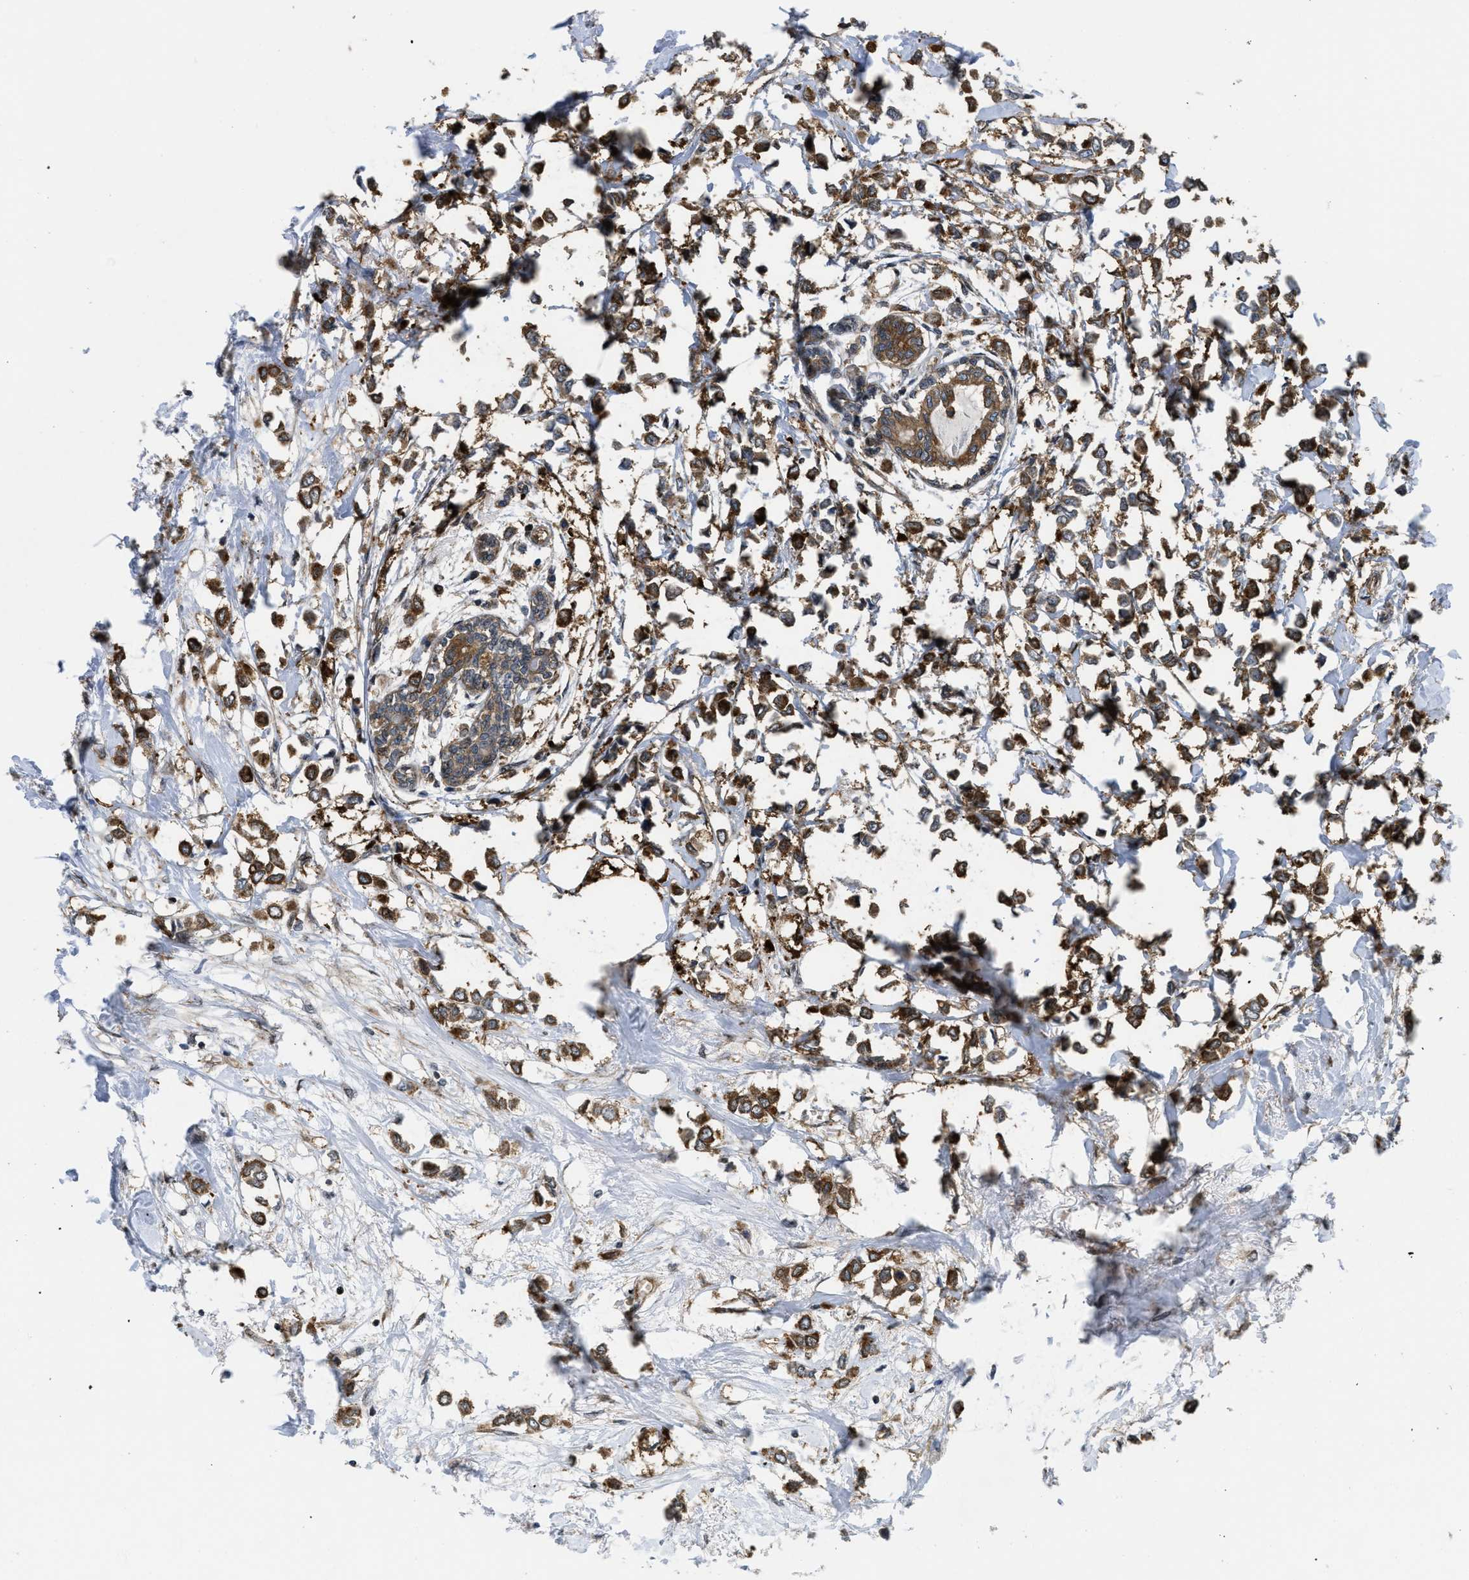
{"staining": {"intensity": "strong", "quantity": ">75%", "location": "cytoplasmic/membranous"}, "tissue": "breast cancer", "cell_type": "Tumor cells", "image_type": "cancer", "snomed": [{"axis": "morphology", "description": "Lobular carcinoma"}, {"axis": "topography", "description": "Breast"}], "caption": "Immunohistochemistry micrograph of neoplastic tissue: breast cancer (lobular carcinoma) stained using immunohistochemistry exhibits high levels of strong protein expression localized specifically in the cytoplasmic/membranous of tumor cells, appearing as a cytoplasmic/membranous brown color.", "gene": "PPP2CB", "patient": {"sex": "female", "age": 51}}